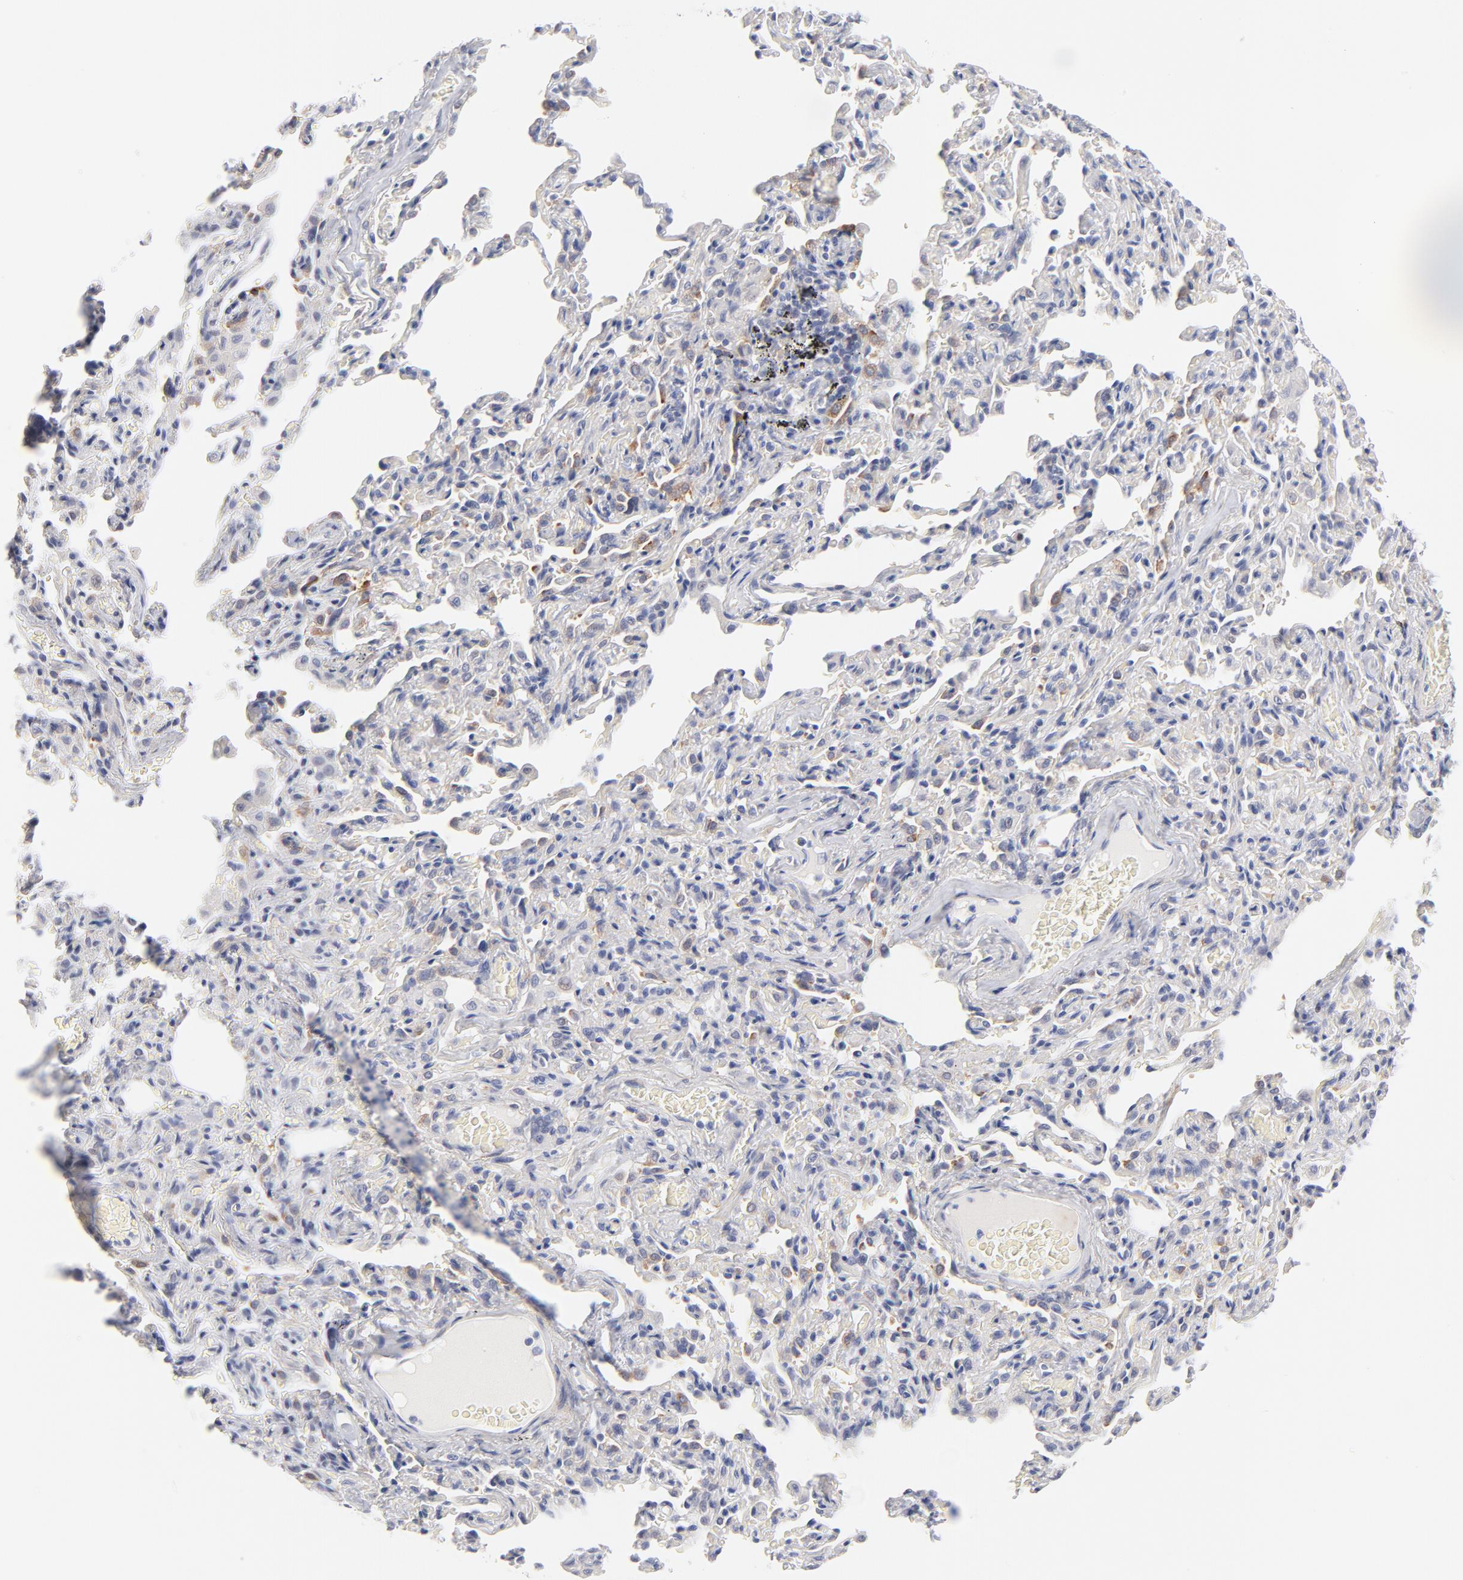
{"staining": {"intensity": "weak", "quantity": "25%-75%", "location": "cytoplasmic/membranous"}, "tissue": "bronchus", "cell_type": "Respiratory epithelial cells", "image_type": "normal", "snomed": [{"axis": "morphology", "description": "Normal tissue, NOS"}, {"axis": "topography", "description": "Lung"}], "caption": "Protein expression analysis of unremarkable human bronchus reveals weak cytoplasmic/membranous staining in about 25%-75% of respiratory epithelial cells.", "gene": "MID1", "patient": {"sex": "male", "age": 64}}